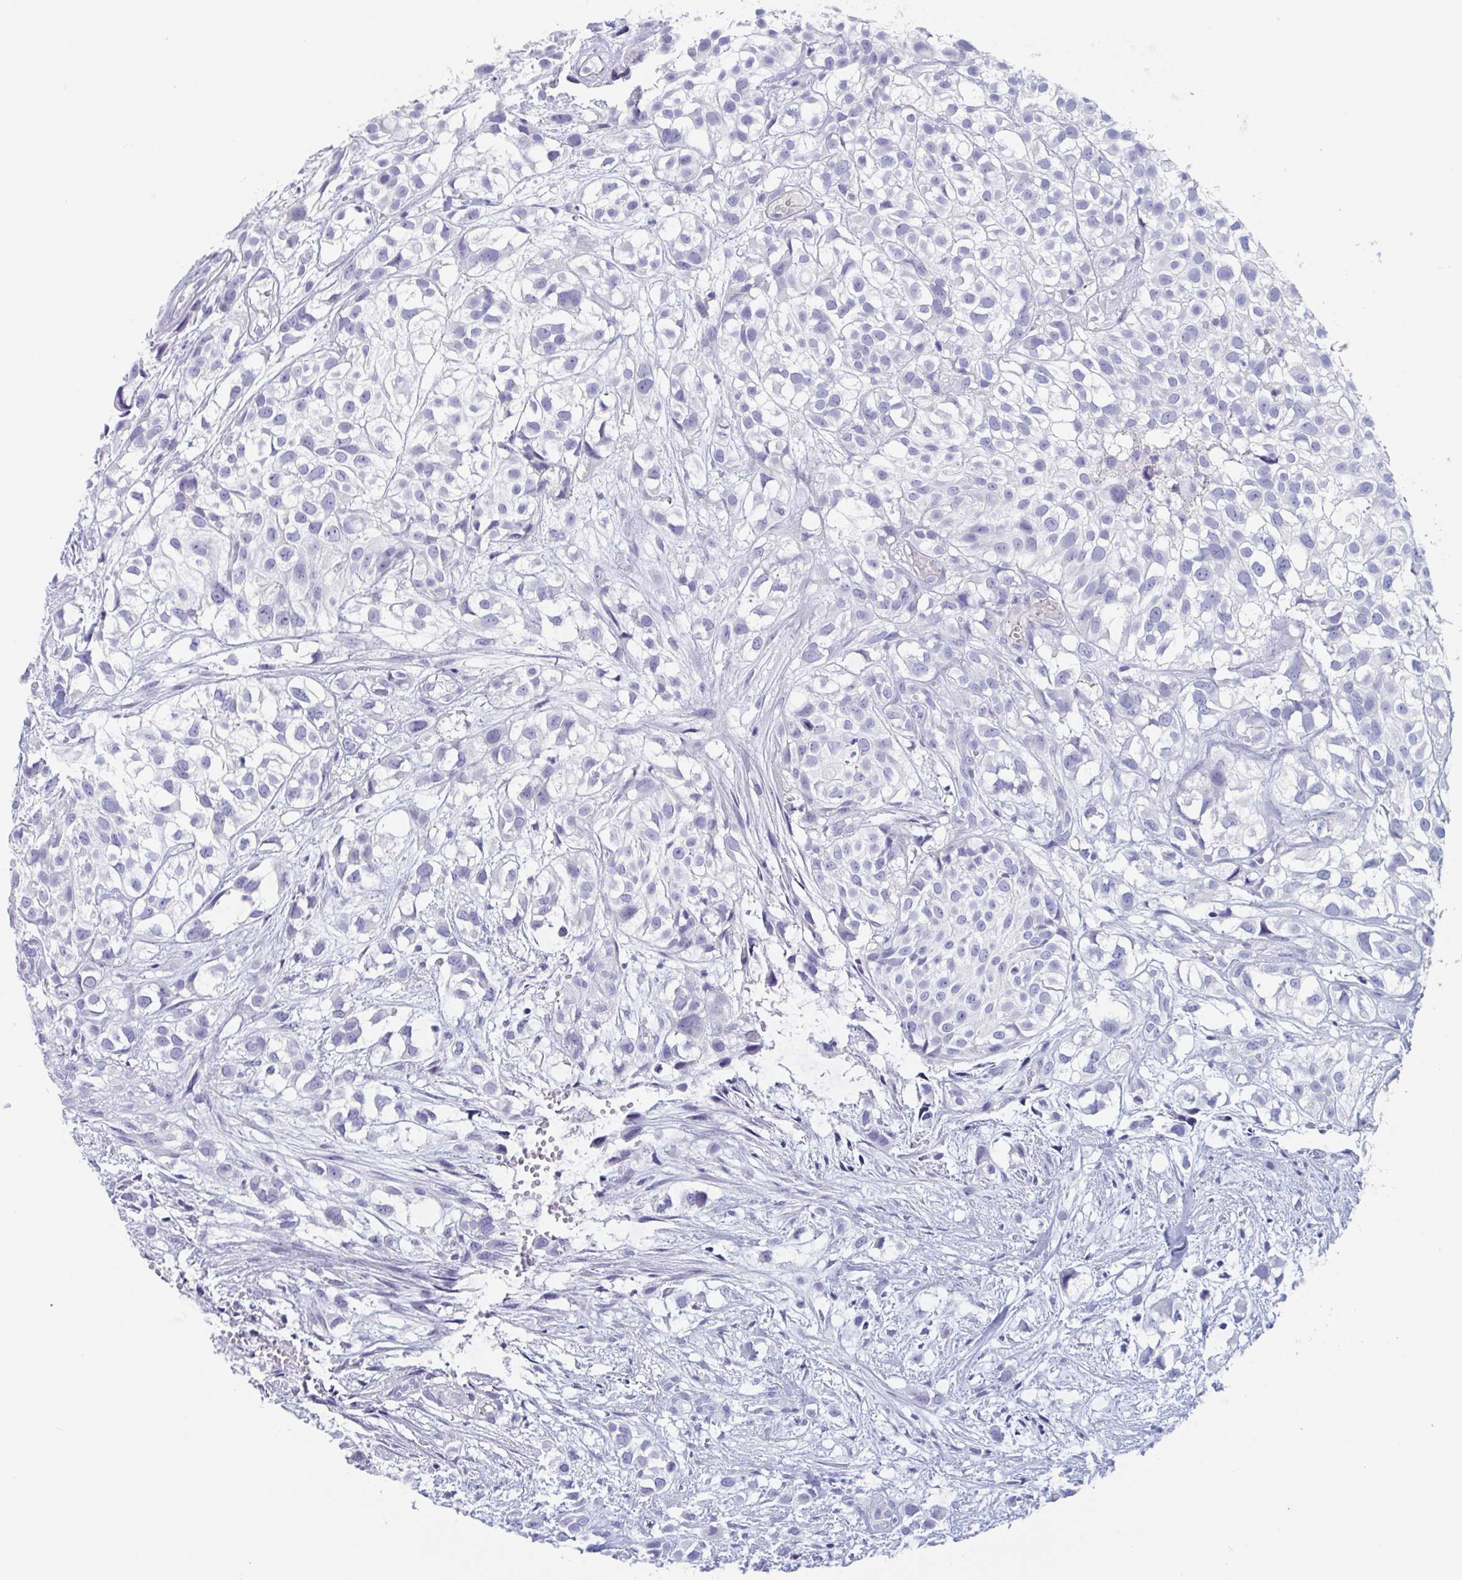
{"staining": {"intensity": "negative", "quantity": "none", "location": "none"}, "tissue": "urothelial cancer", "cell_type": "Tumor cells", "image_type": "cancer", "snomed": [{"axis": "morphology", "description": "Urothelial carcinoma, High grade"}, {"axis": "topography", "description": "Urinary bladder"}], "caption": "Immunohistochemistry (IHC) photomicrograph of urothelial carcinoma (high-grade) stained for a protein (brown), which shows no staining in tumor cells. Nuclei are stained in blue.", "gene": "DPEP3", "patient": {"sex": "male", "age": 56}}